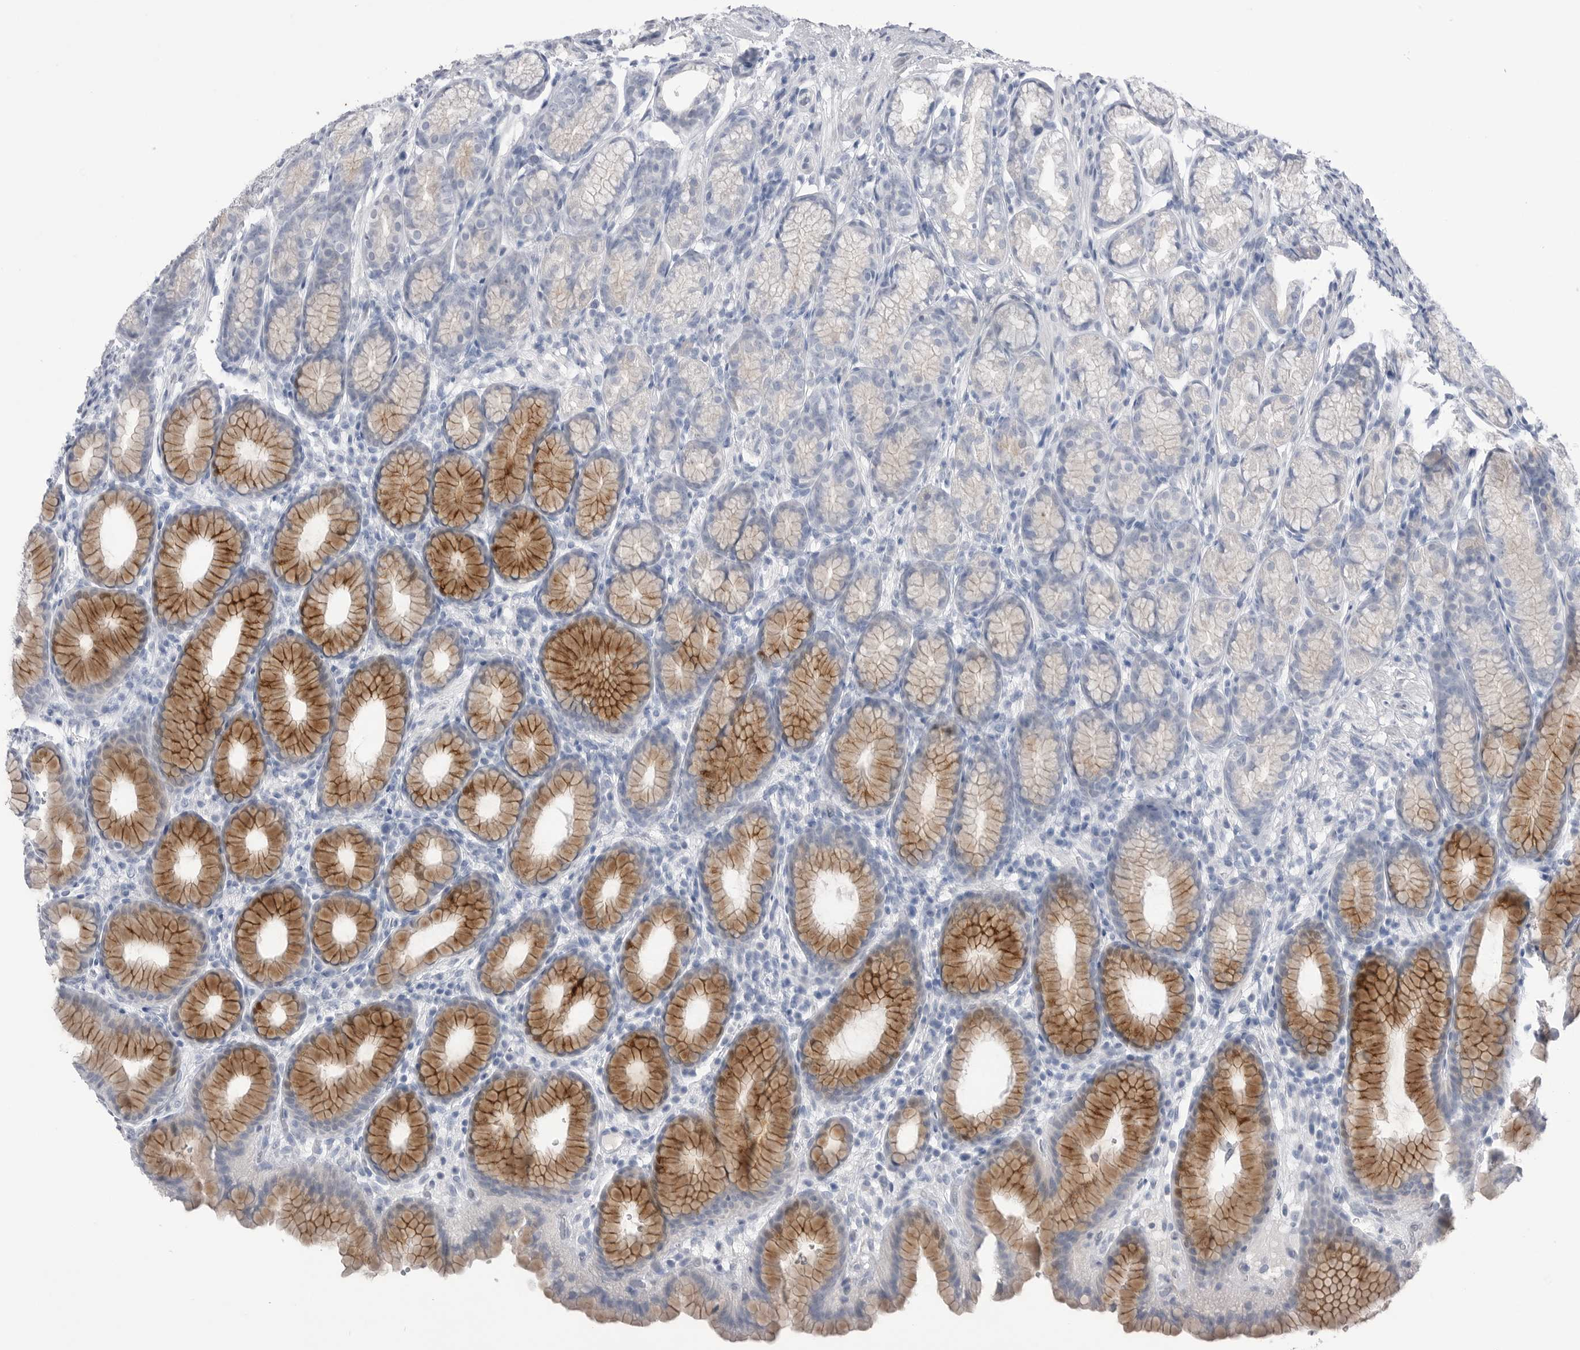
{"staining": {"intensity": "moderate", "quantity": "<25%", "location": "cytoplasmic/membranous"}, "tissue": "stomach", "cell_type": "Glandular cells", "image_type": "normal", "snomed": [{"axis": "morphology", "description": "Normal tissue, NOS"}, {"axis": "topography", "description": "Stomach"}], "caption": "Normal stomach reveals moderate cytoplasmic/membranous positivity in approximately <25% of glandular cells (Brightfield microscopy of DAB IHC at high magnification)..", "gene": "ABHD12", "patient": {"sex": "male", "age": 42}}